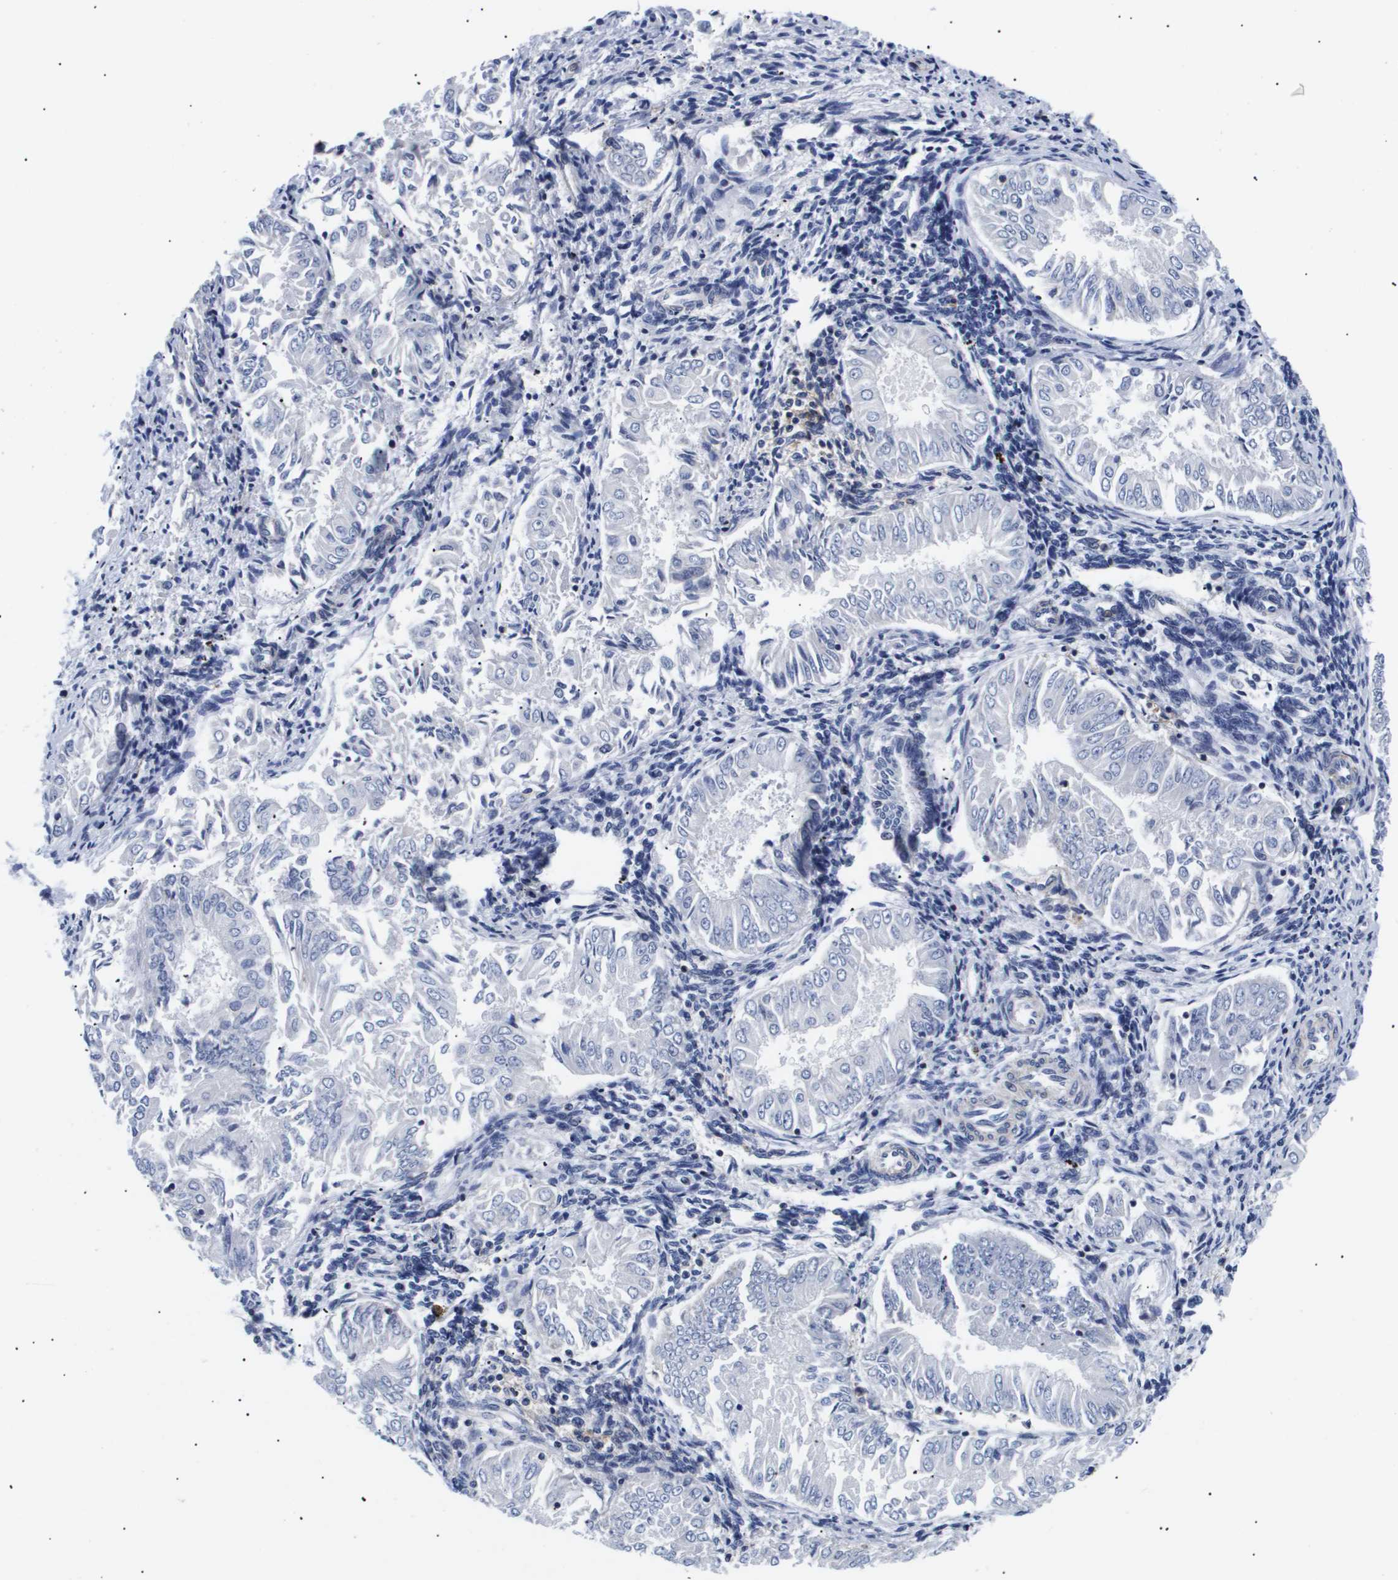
{"staining": {"intensity": "negative", "quantity": "none", "location": "none"}, "tissue": "endometrial cancer", "cell_type": "Tumor cells", "image_type": "cancer", "snomed": [{"axis": "morphology", "description": "Adenocarcinoma, NOS"}, {"axis": "topography", "description": "Endometrium"}], "caption": "This is an immunohistochemistry image of human endometrial adenocarcinoma. There is no positivity in tumor cells.", "gene": "SHD", "patient": {"sex": "female", "age": 53}}